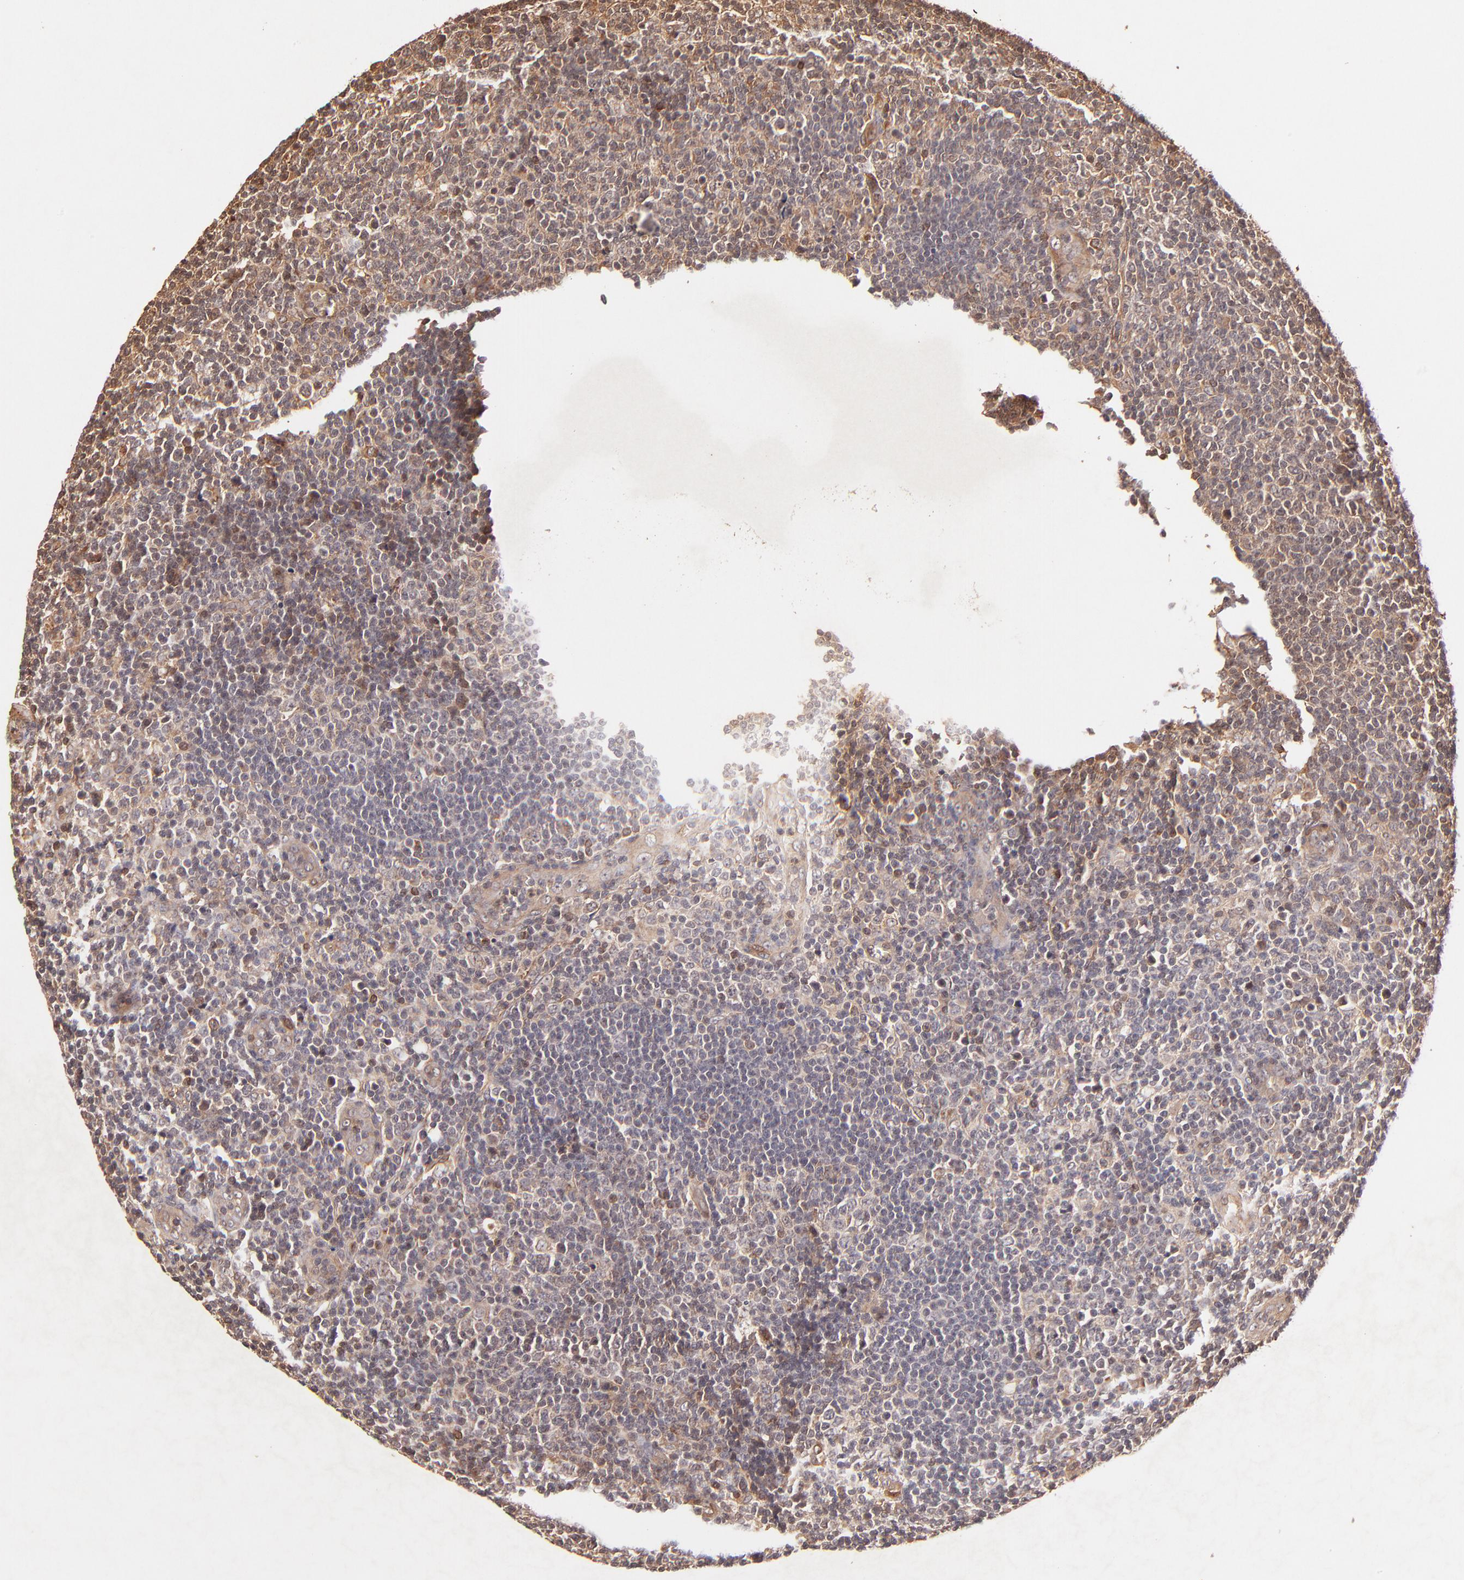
{"staining": {"intensity": "negative", "quantity": "none", "location": "none"}, "tissue": "lymphoma", "cell_type": "Tumor cells", "image_type": "cancer", "snomed": [{"axis": "morphology", "description": "Malignant lymphoma, non-Hodgkin's type, Low grade"}, {"axis": "topography", "description": "Lymph node"}], "caption": "High magnification brightfield microscopy of lymphoma stained with DAB (3,3'-diaminobenzidine) (brown) and counterstained with hematoxylin (blue): tumor cells show no significant staining.", "gene": "ITGB1", "patient": {"sex": "male", "age": 74}}